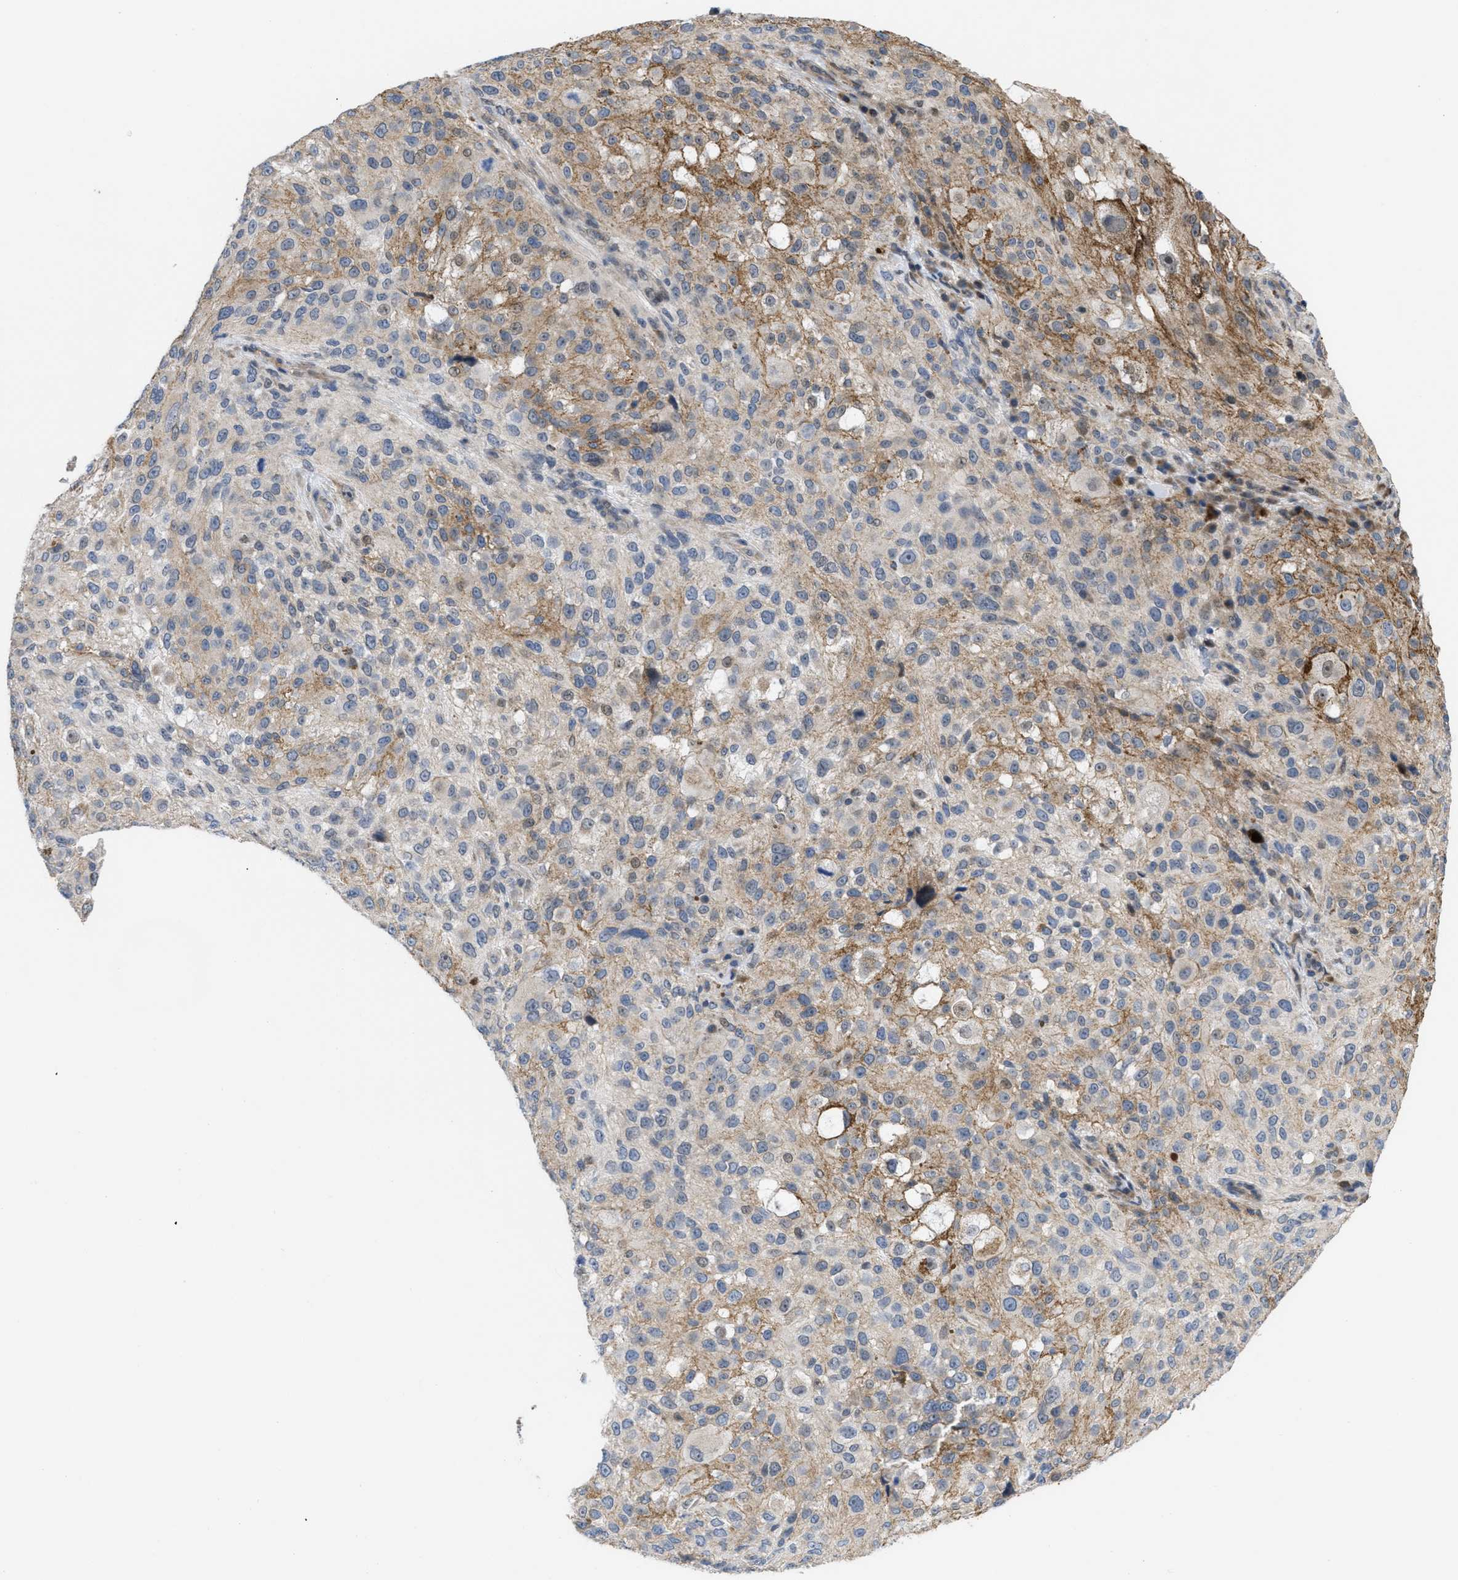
{"staining": {"intensity": "weak", "quantity": "25%-75%", "location": "cytoplasmic/membranous,nuclear"}, "tissue": "melanoma", "cell_type": "Tumor cells", "image_type": "cancer", "snomed": [{"axis": "morphology", "description": "Necrosis, NOS"}, {"axis": "morphology", "description": "Malignant melanoma, NOS"}, {"axis": "topography", "description": "Skin"}], "caption": "Immunohistochemistry (IHC) photomicrograph of melanoma stained for a protein (brown), which exhibits low levels of weak cytoplasmic/membranous and nuclear staining in about 25%-75% of tumor cells.", "gene": "CDPF1", "patient": {"sex": "female", "age": 87}}